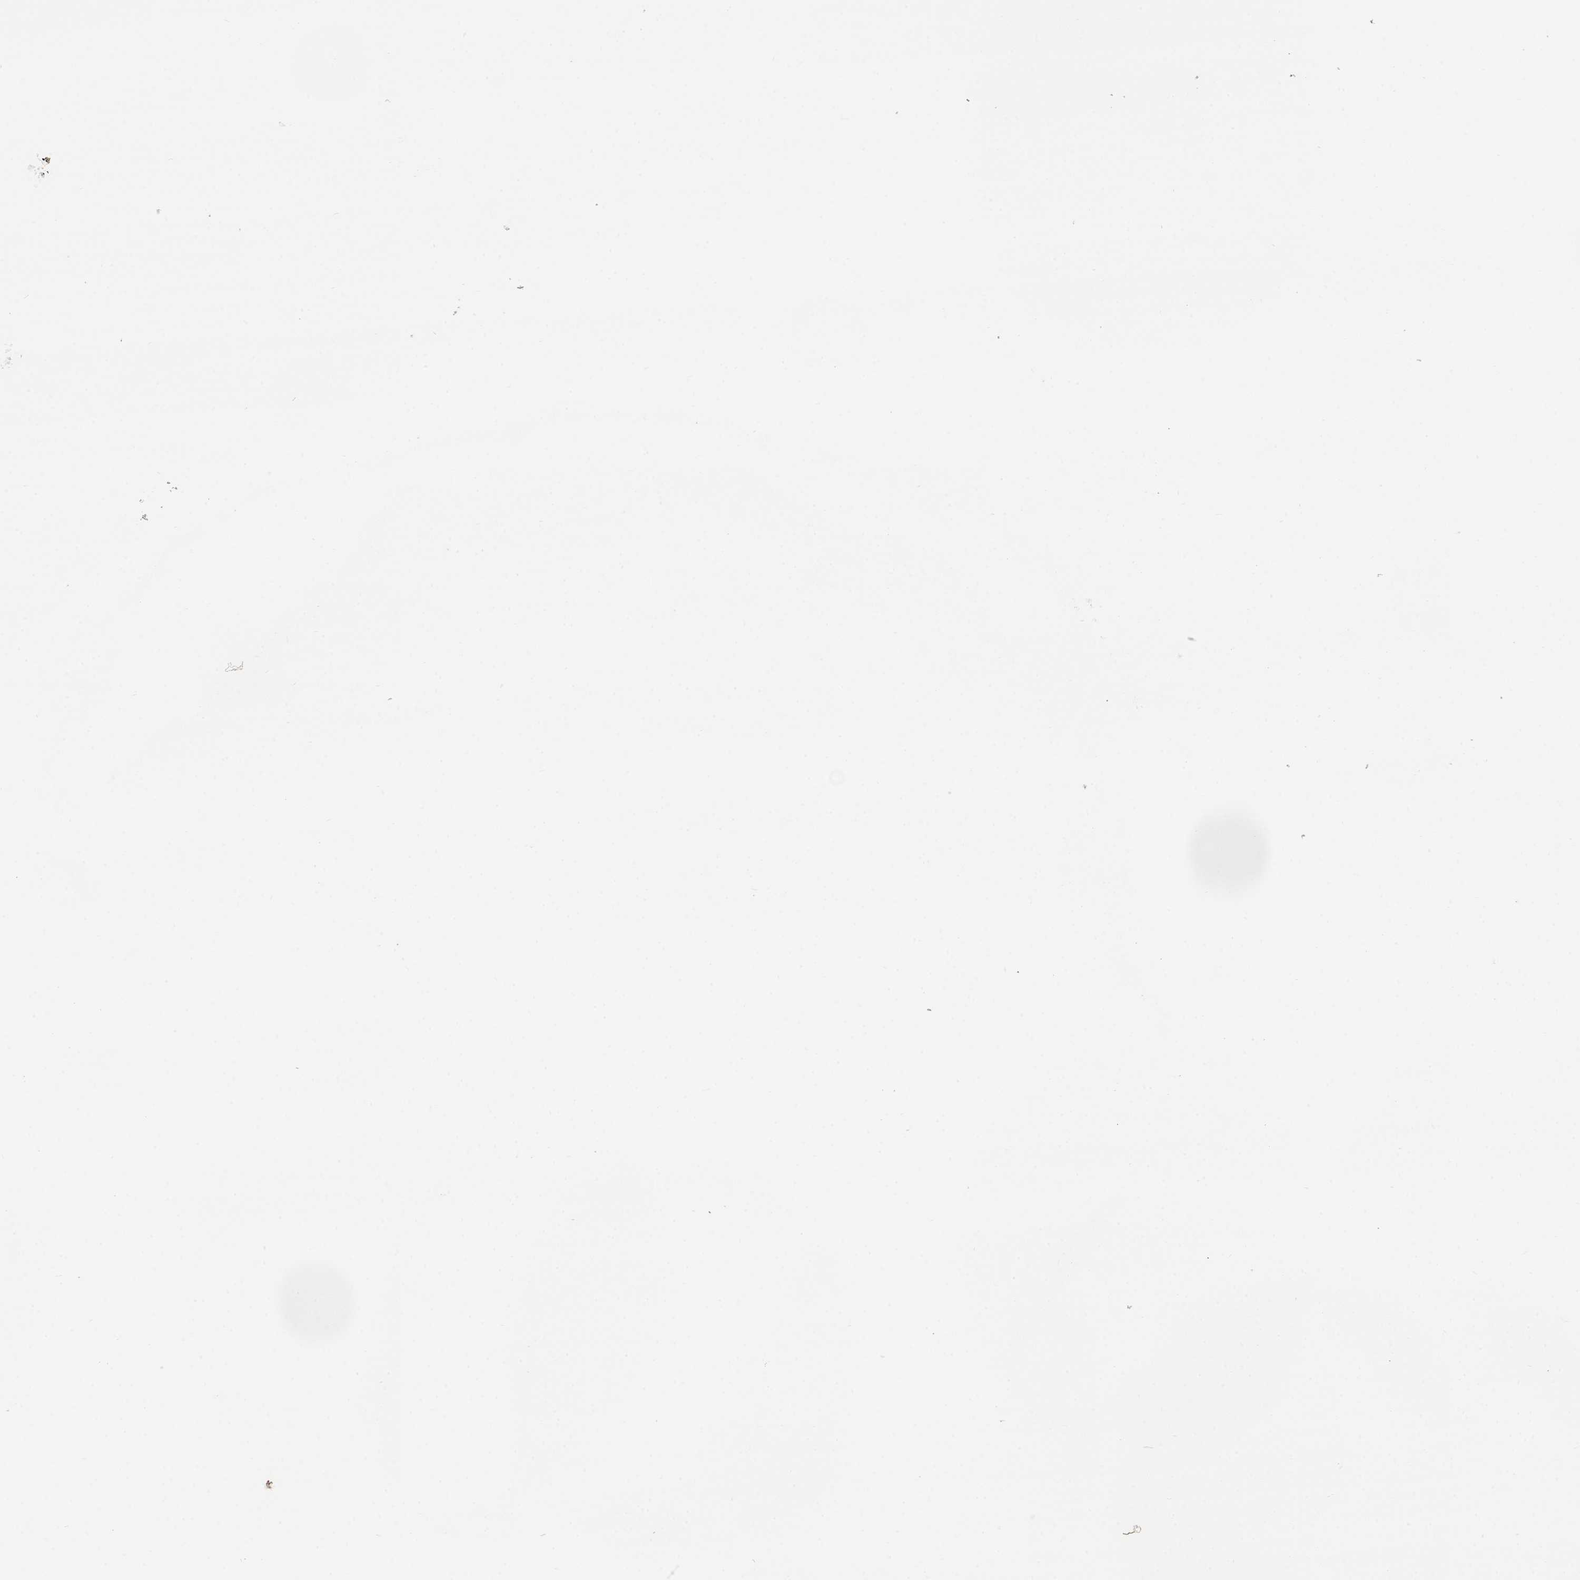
{"staining": {"intensity": "negative", "quantity": "none", "location": "none"}, "tissue": "adrenal gland", "cell_type": "Glandular cells", "image_type": "normal", "snomed": [{"axis": "morphology", "description": "Normal tissue, NOS"}, {"axis": "topography", "description": "Adrenal gland"}], "caption": "Immunohistochemistry image of benign human adrenal gland stained for a protein (brown), which demonstrates no positivity in glandular cells.", "gene": "CCL19", "patient": {"sex": "male", "age": 53}}